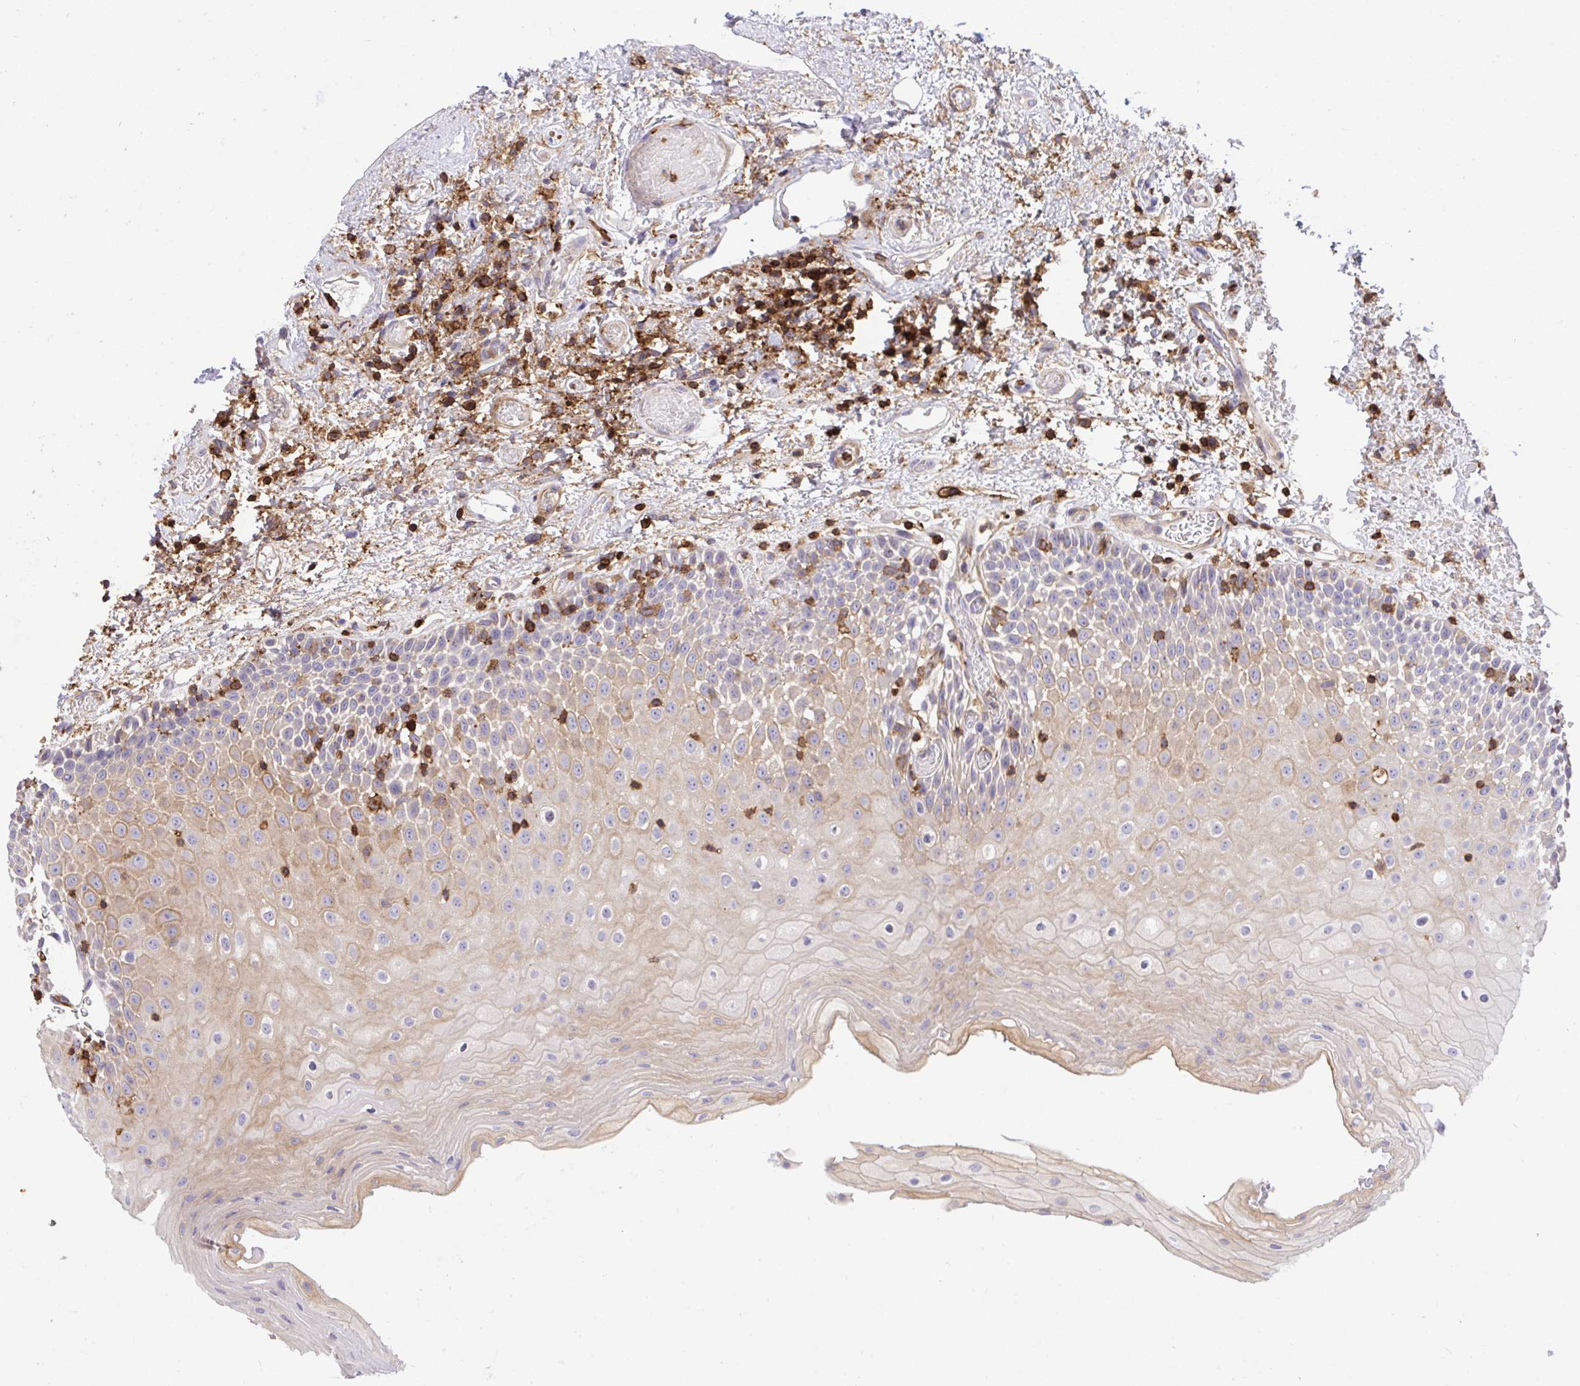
{"staining": {"intensity": "weak", "quantity": "<25%", "location": "cytoplasmic/membranous"}, "tissue": "oral mucosa", "cell_type": "Squamous epithelial cells", "image_type": "normal", "snomed": [{"axis": "morphology", "description": "Normal tissue, NOS"}, {"axis": "topography", "description": "Oral tissue"}], "caption": "DAB immunohistochemical staining of unremarkable human oral mucosa exhibits no significant staining in squamous epithelial cells.", "gene": "ERI1", "patient": {"sex": "female", "age": 82}}